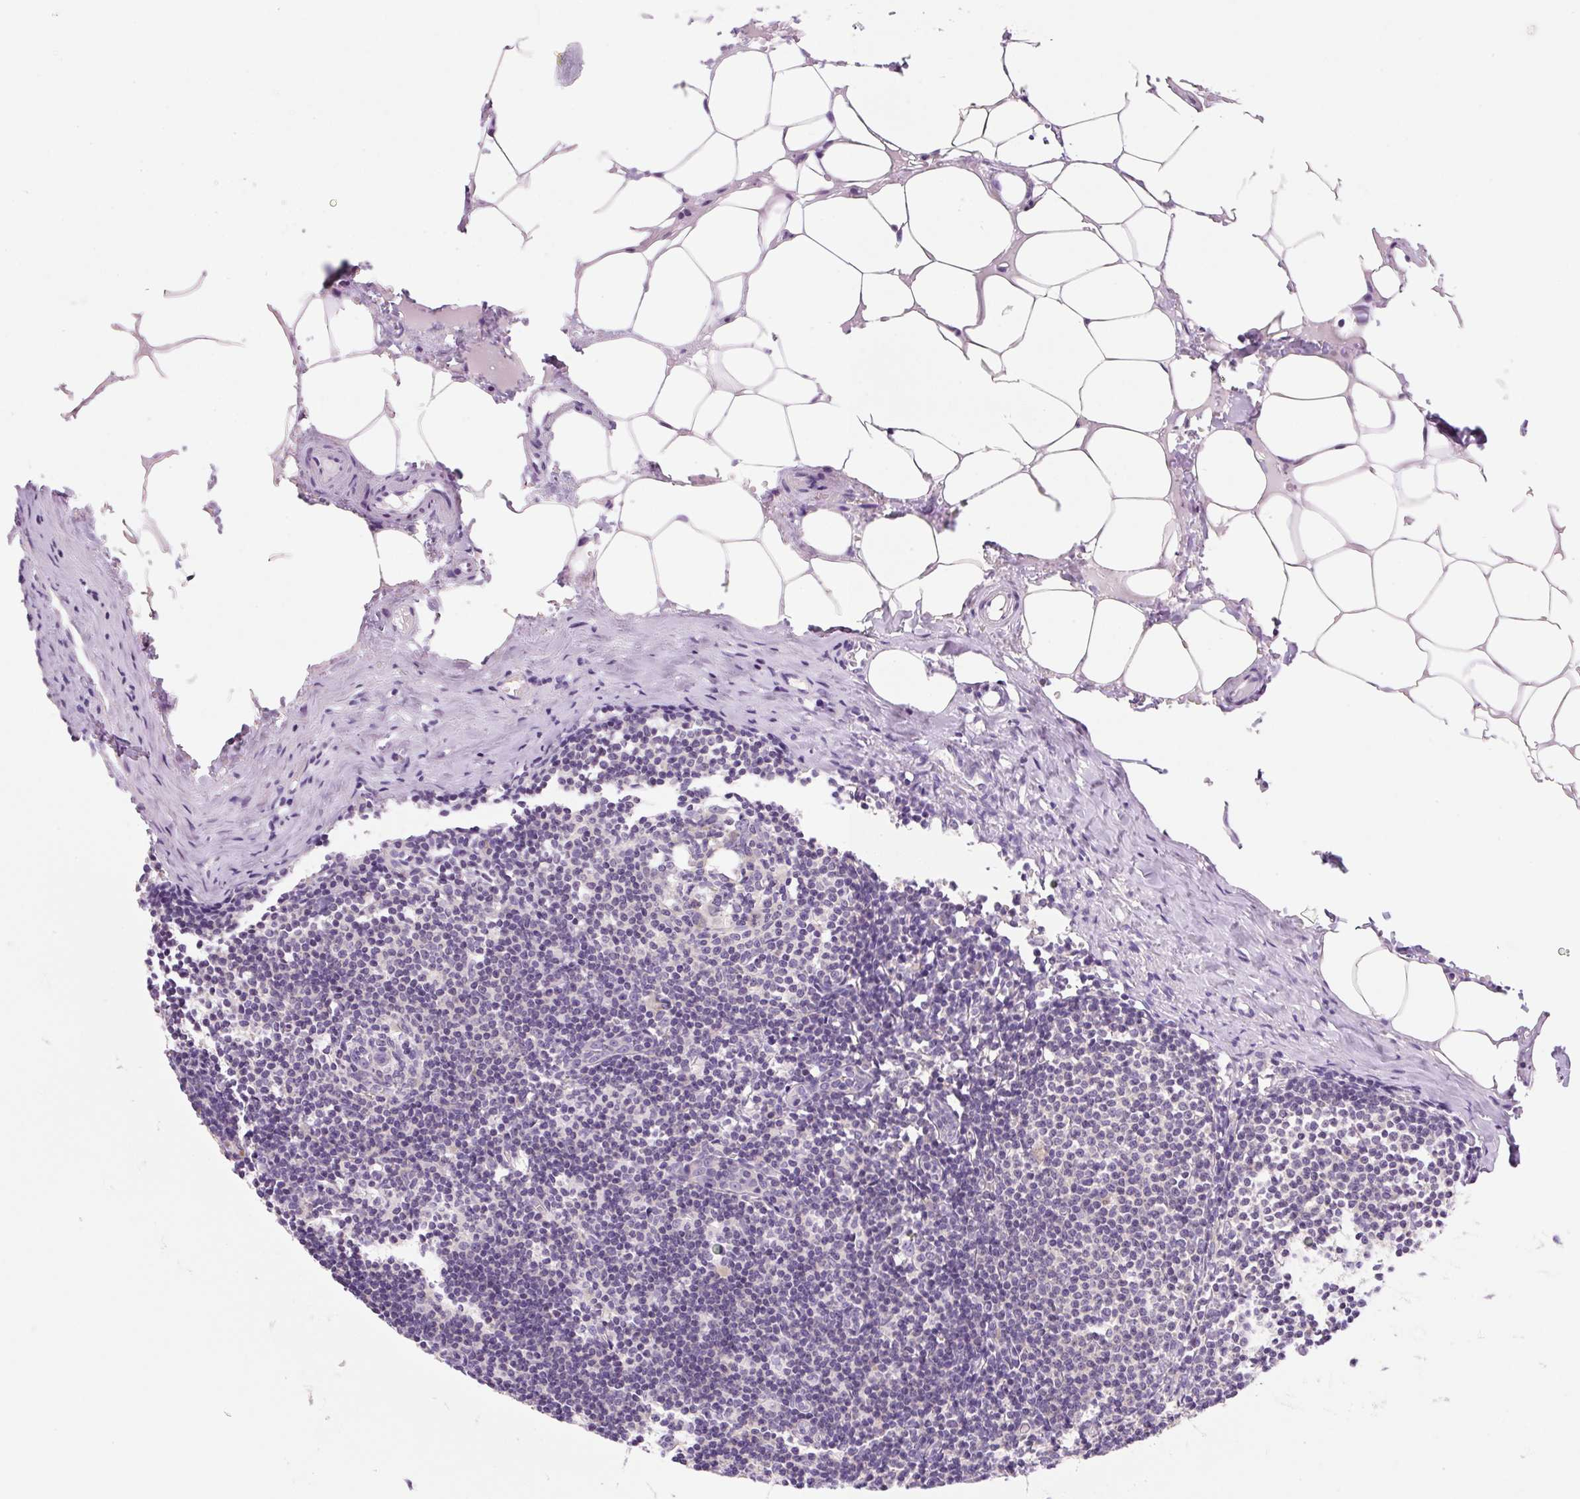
{"staining": {"intensity": "weak", "quantity": "25%-75%", "location": "cytoplasmic/membranous"}, "tissue": "lymph node", "cell_type": "Germinal center cells", "image_type": "normal", "snomed": [{"axis": "morphology", "description": "Normal tissue, NOS"}, {"axis": "topography", "description": "Lymph node"}], "caption": "About 25%-75% of germinal center cells in benign human lymph node reveal weak cytoplasmic/membranous protein staining as visualized by brown immunohistochemical staining.", "gene": "RPL18A", "patient": {"sex": "male", "age": 49}}